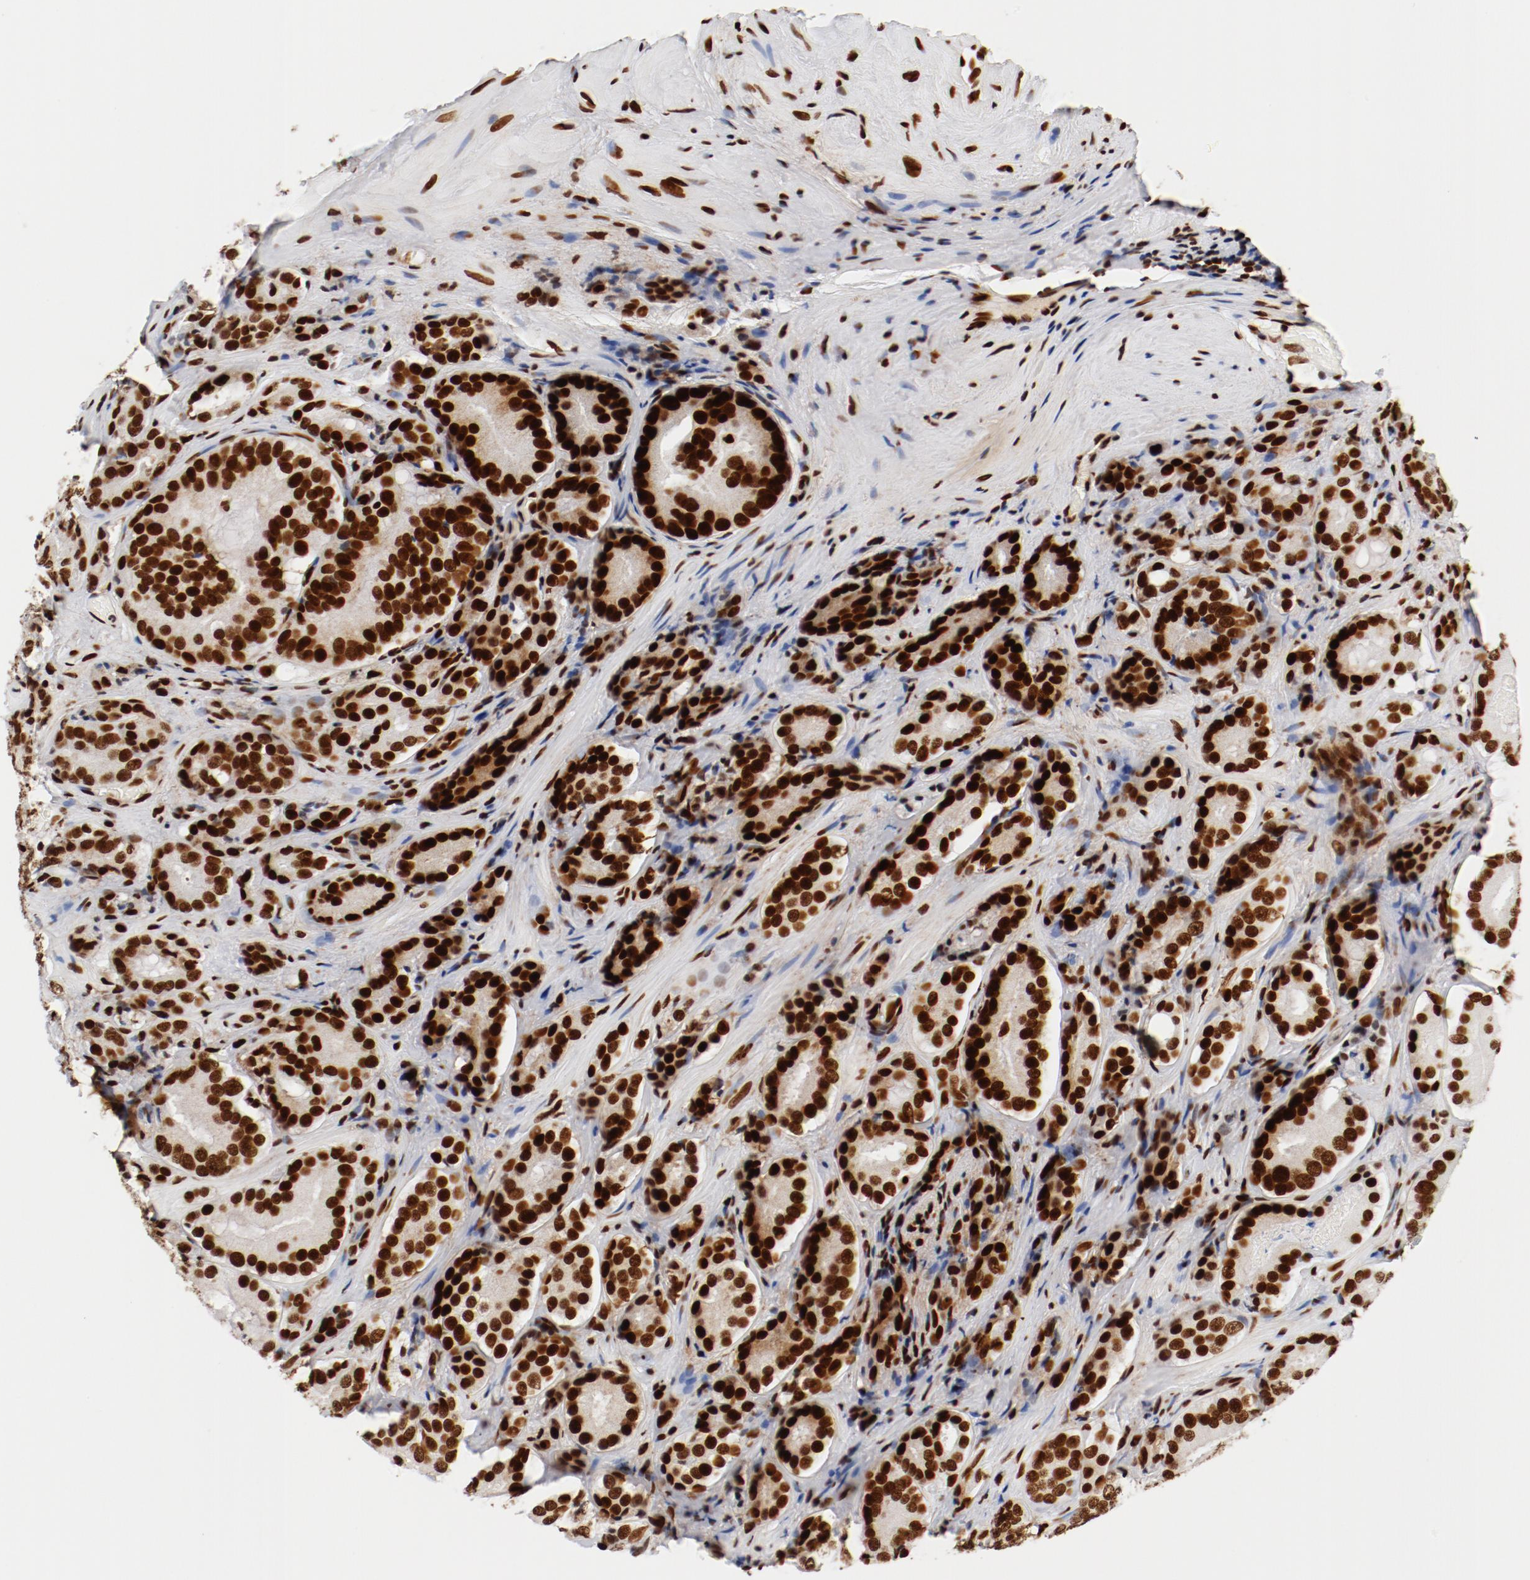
{"staining": {"intensity": "strong", "quantity": ">75%", "location": "nuclear"}, "tissue": "prostate cancer", "cell_type": "Tumor cells", "image_type": "cancer", "snomed": [{"axis": "morphology", "description": "Adenocarcinoma, High grade"}, {"axis": "topography", "description": "Prostate"}], "caption": "Protein expression analysis of prostate cancer demonstrates strong nuclear positivity in about >75% of tumor cells.", "gene": "CTBP1", "patient": {"sex": "male", "age": 70}}